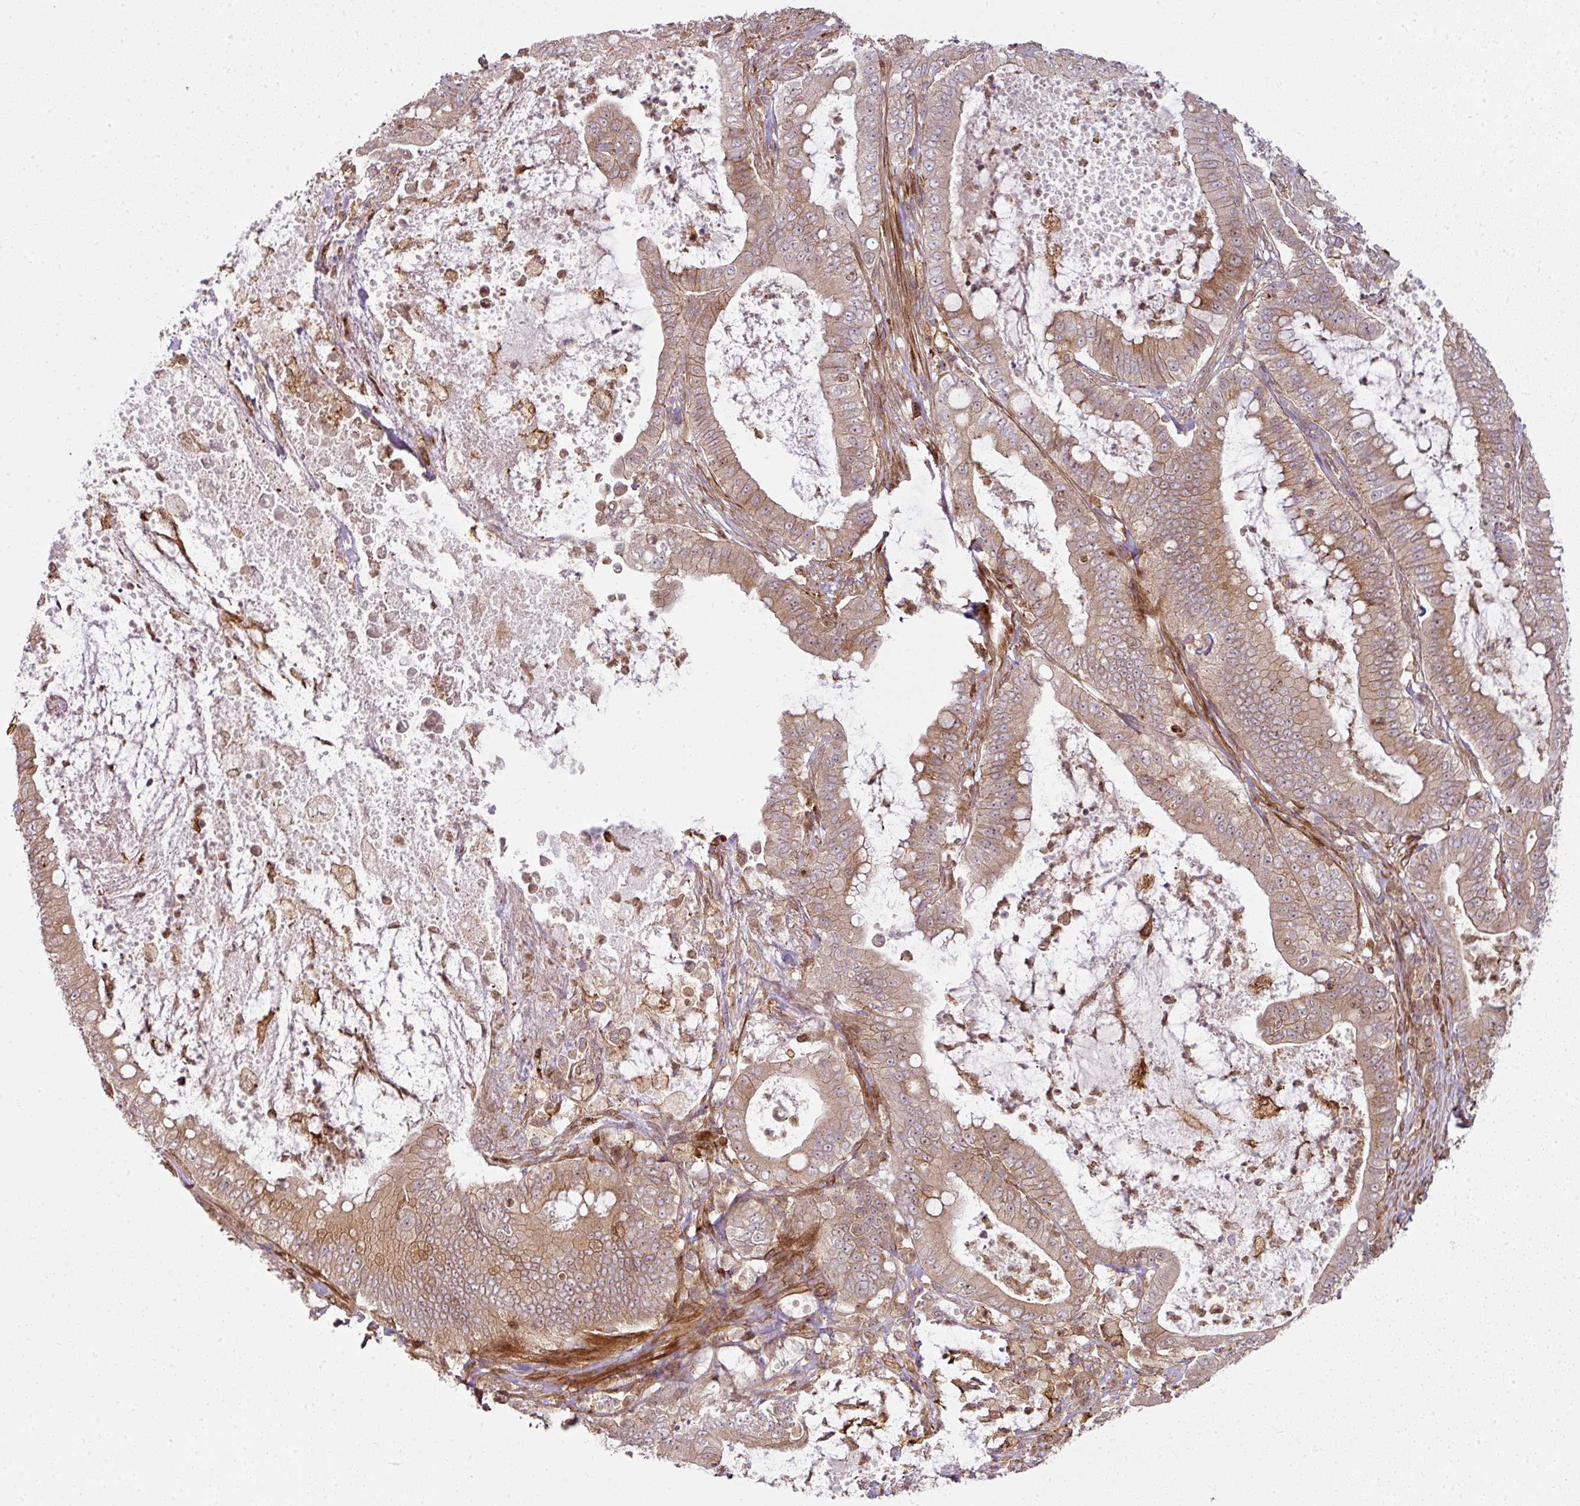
{"staining": {"intensity": "moderate", "quantity": ">75%", "location": "cytoplasmic/membranous,nuclear"}, "tissue": "pancreatic cancer", "cell_type": "Tumor cells", "image_type": "cancer", "snomed": [{"axis": "morphology", "description": "Adenocarcinoma, NOS"}, {"axis": "topography", "description": "Pancreas"}], "caption": "Tumor cells exhibit medium levels of moderate cytoplasmic/membranous and nuclear positivity in approximately >75% of cells in pancreatic cancer. The staining was performed using DAB to visualize the protein expression in brown, while the nuclei were stained in blue with hematoxylin (Magnification: 20x).", "gene": "ATAT1", "patient": {"sex": "male", "age": 71}}